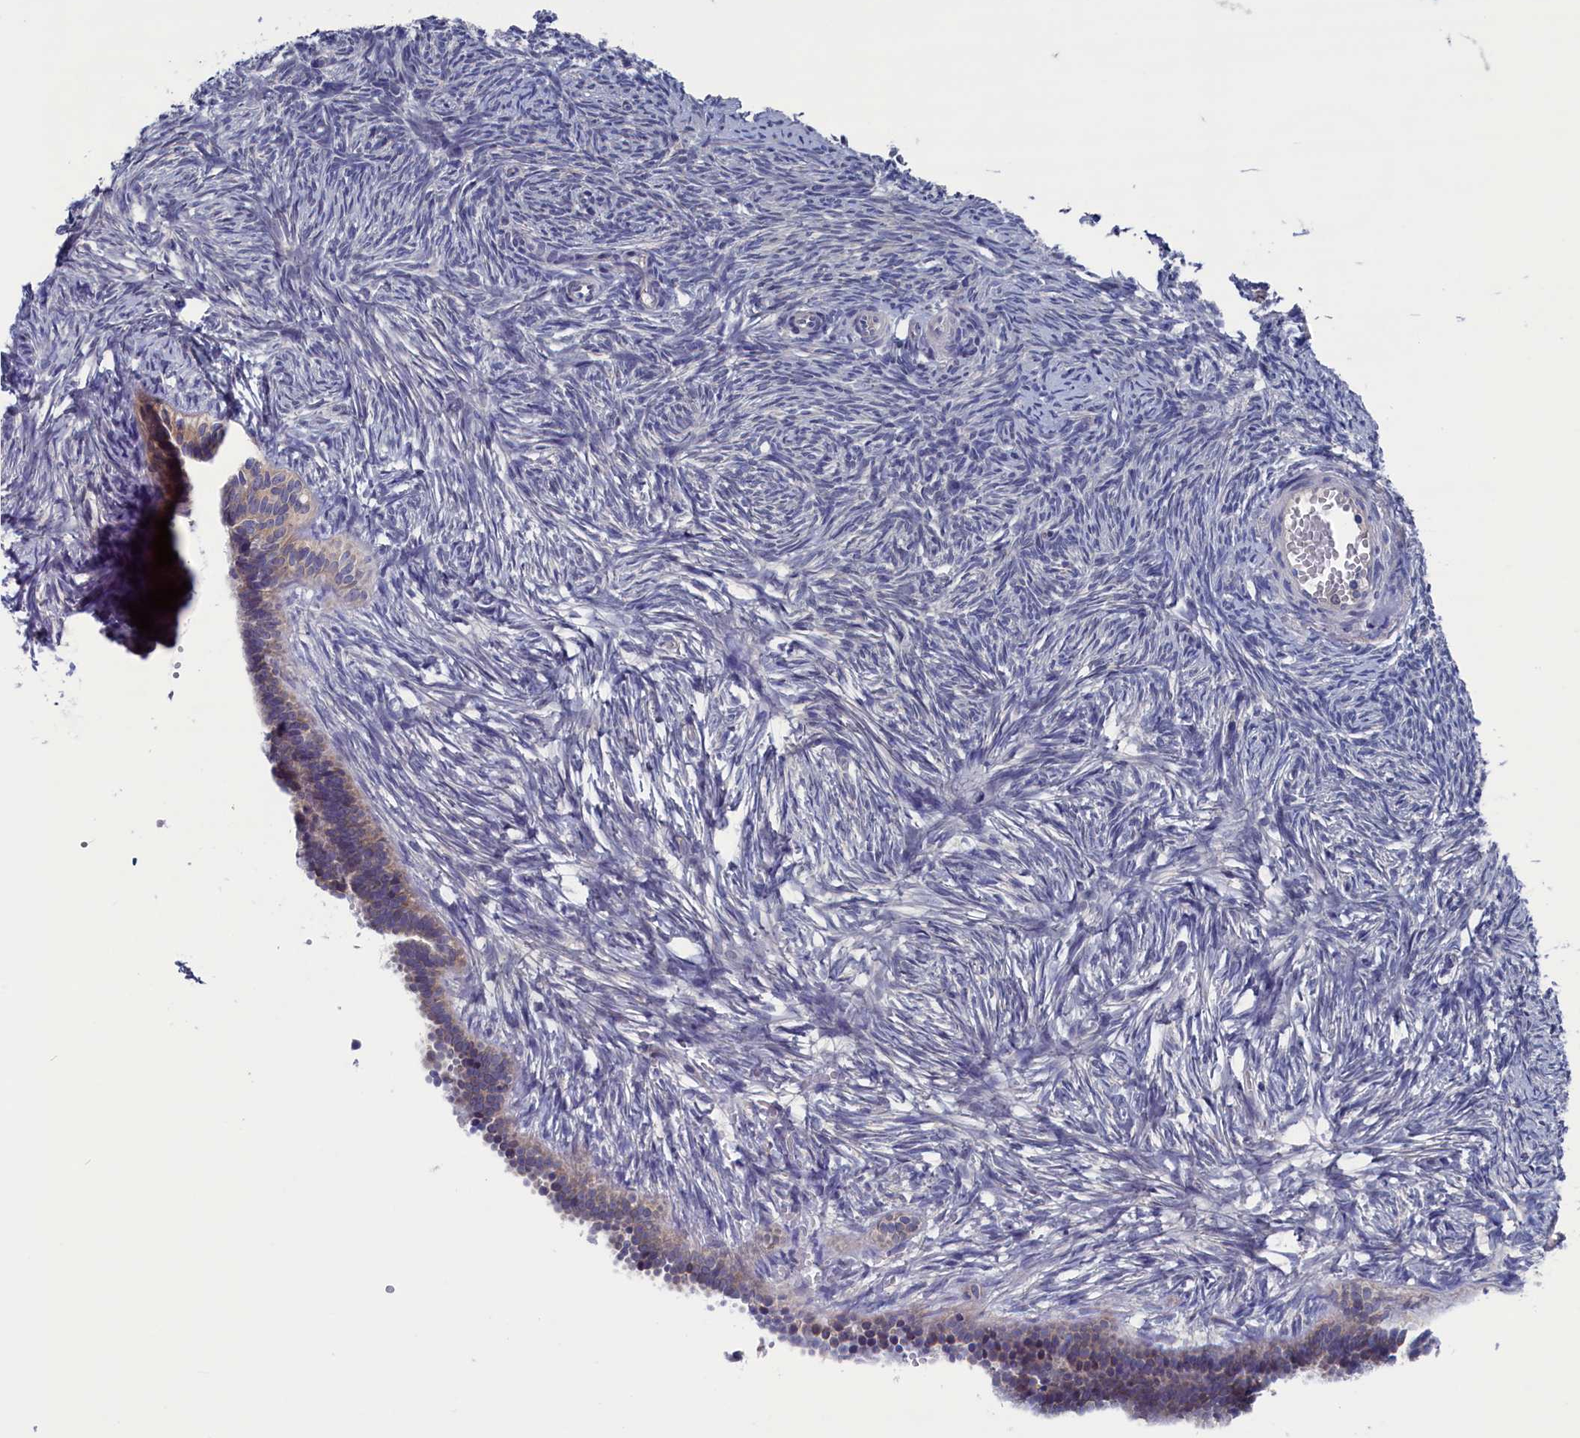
{"staining": {"intensity": "negative", "quantity": "none", "location": "none"}, "tissue": "ovary", "cell_type": "Ovarian stroma cells", "image_type": "normal", "snomed": [{"axis": "morphology", "description": "Normal tissue, NOS"}, {"axis": "topography", "description": "Ovary"}], "caption": "Immunohistochemistry histopathology image of normal ovary: human ovary stained with DAB (3,3'-diaminobenzidine) demonstrates no significant protein positivity in ovarian stroma cells.", "gene": "SPATA13", "patient": {"sex": "female", "age": 51}}